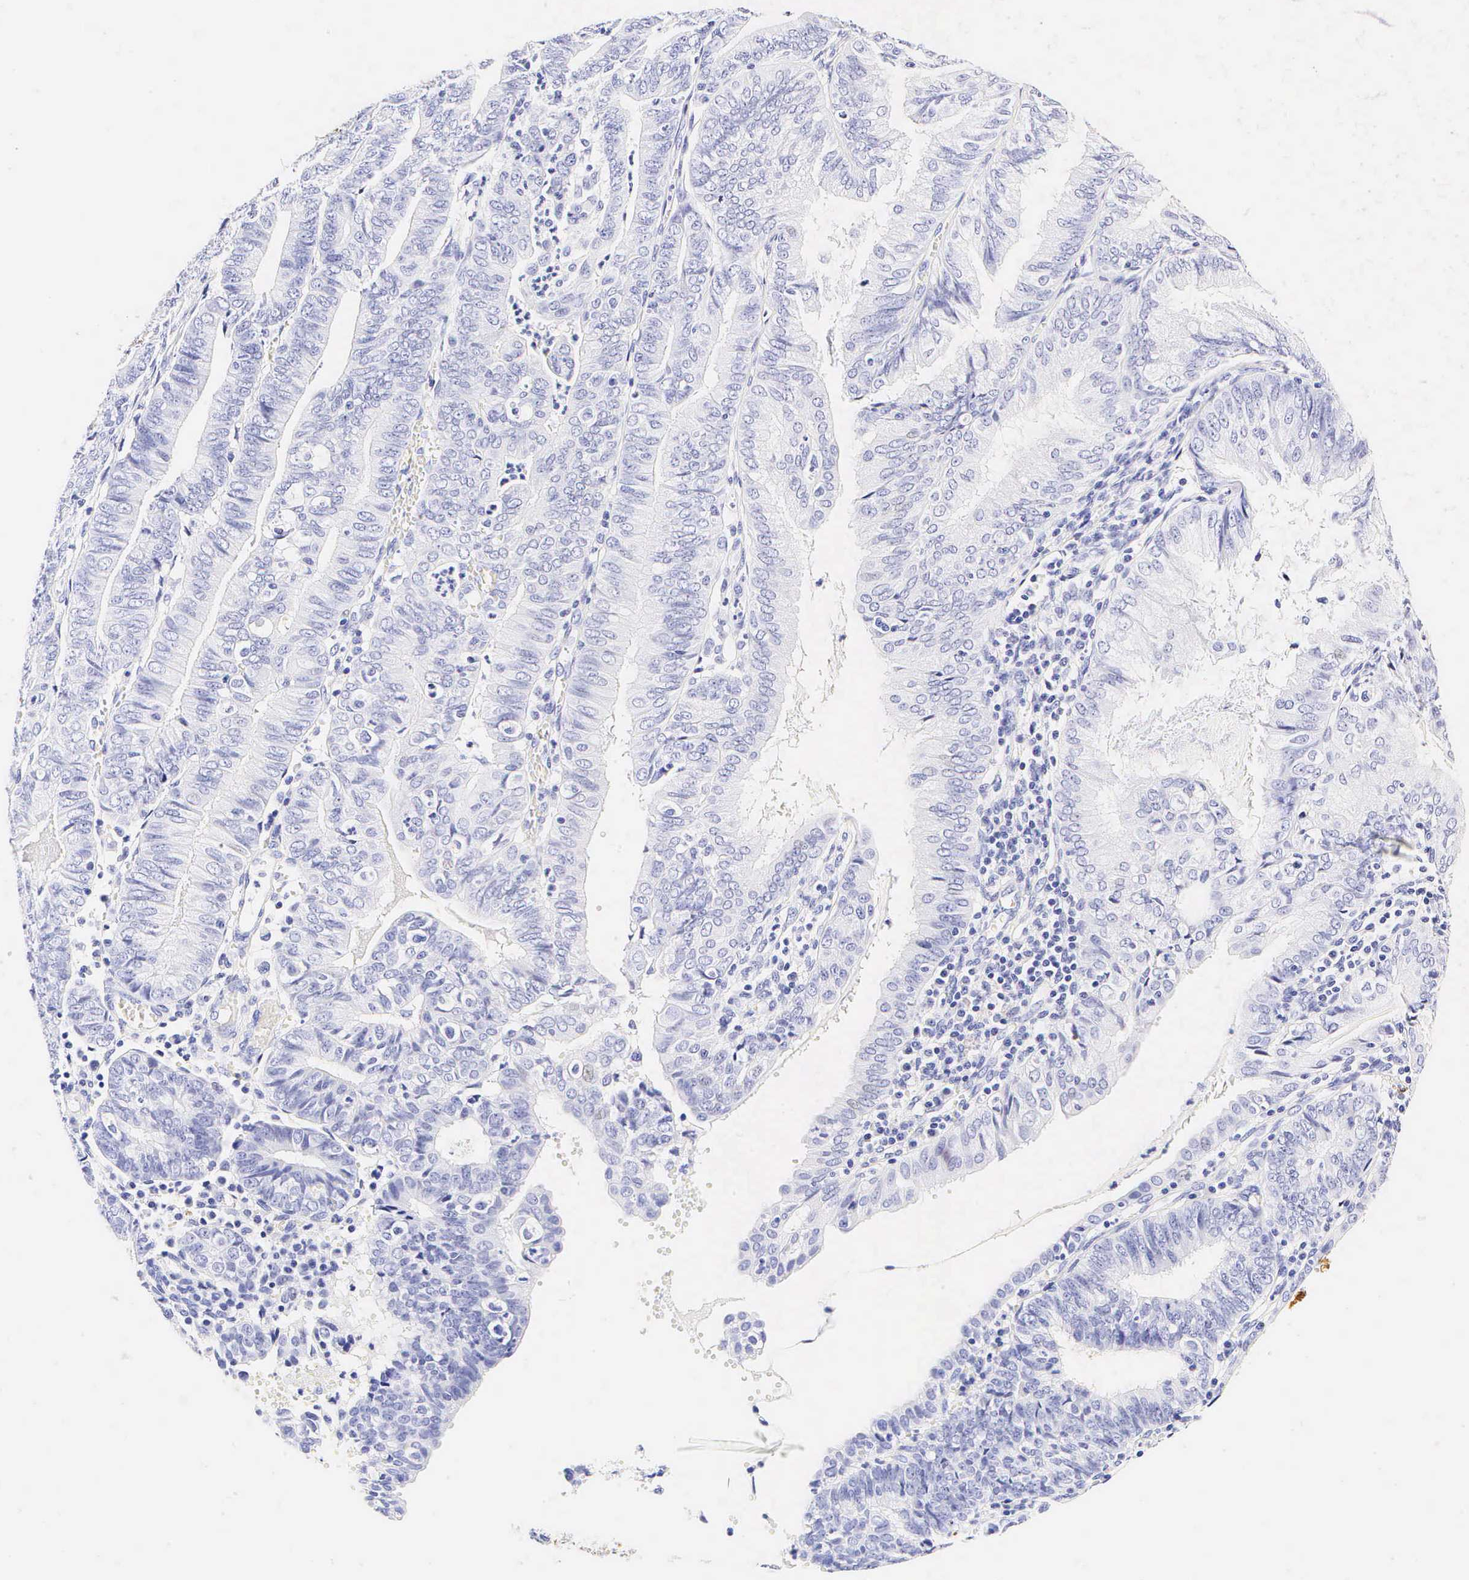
{"staining": {"intensity": "negative", "quantity": "none", "location": "none"}, "tissue": "endometrial cancer", "cell_type": "Tumor cells", "image_type": "cancer", "snomed": [{"axis": "morphology", "description": "Adenocarcinoma, NOS"}, {"axis": "topography", "description": "Endometrium"}], "caption": "A histopathology image of endometrial cancer stained for a protein exhibits no brown staining in tumor cells.", "gene": "CALD1", "patient": {"sex": "female", "age": 66}}